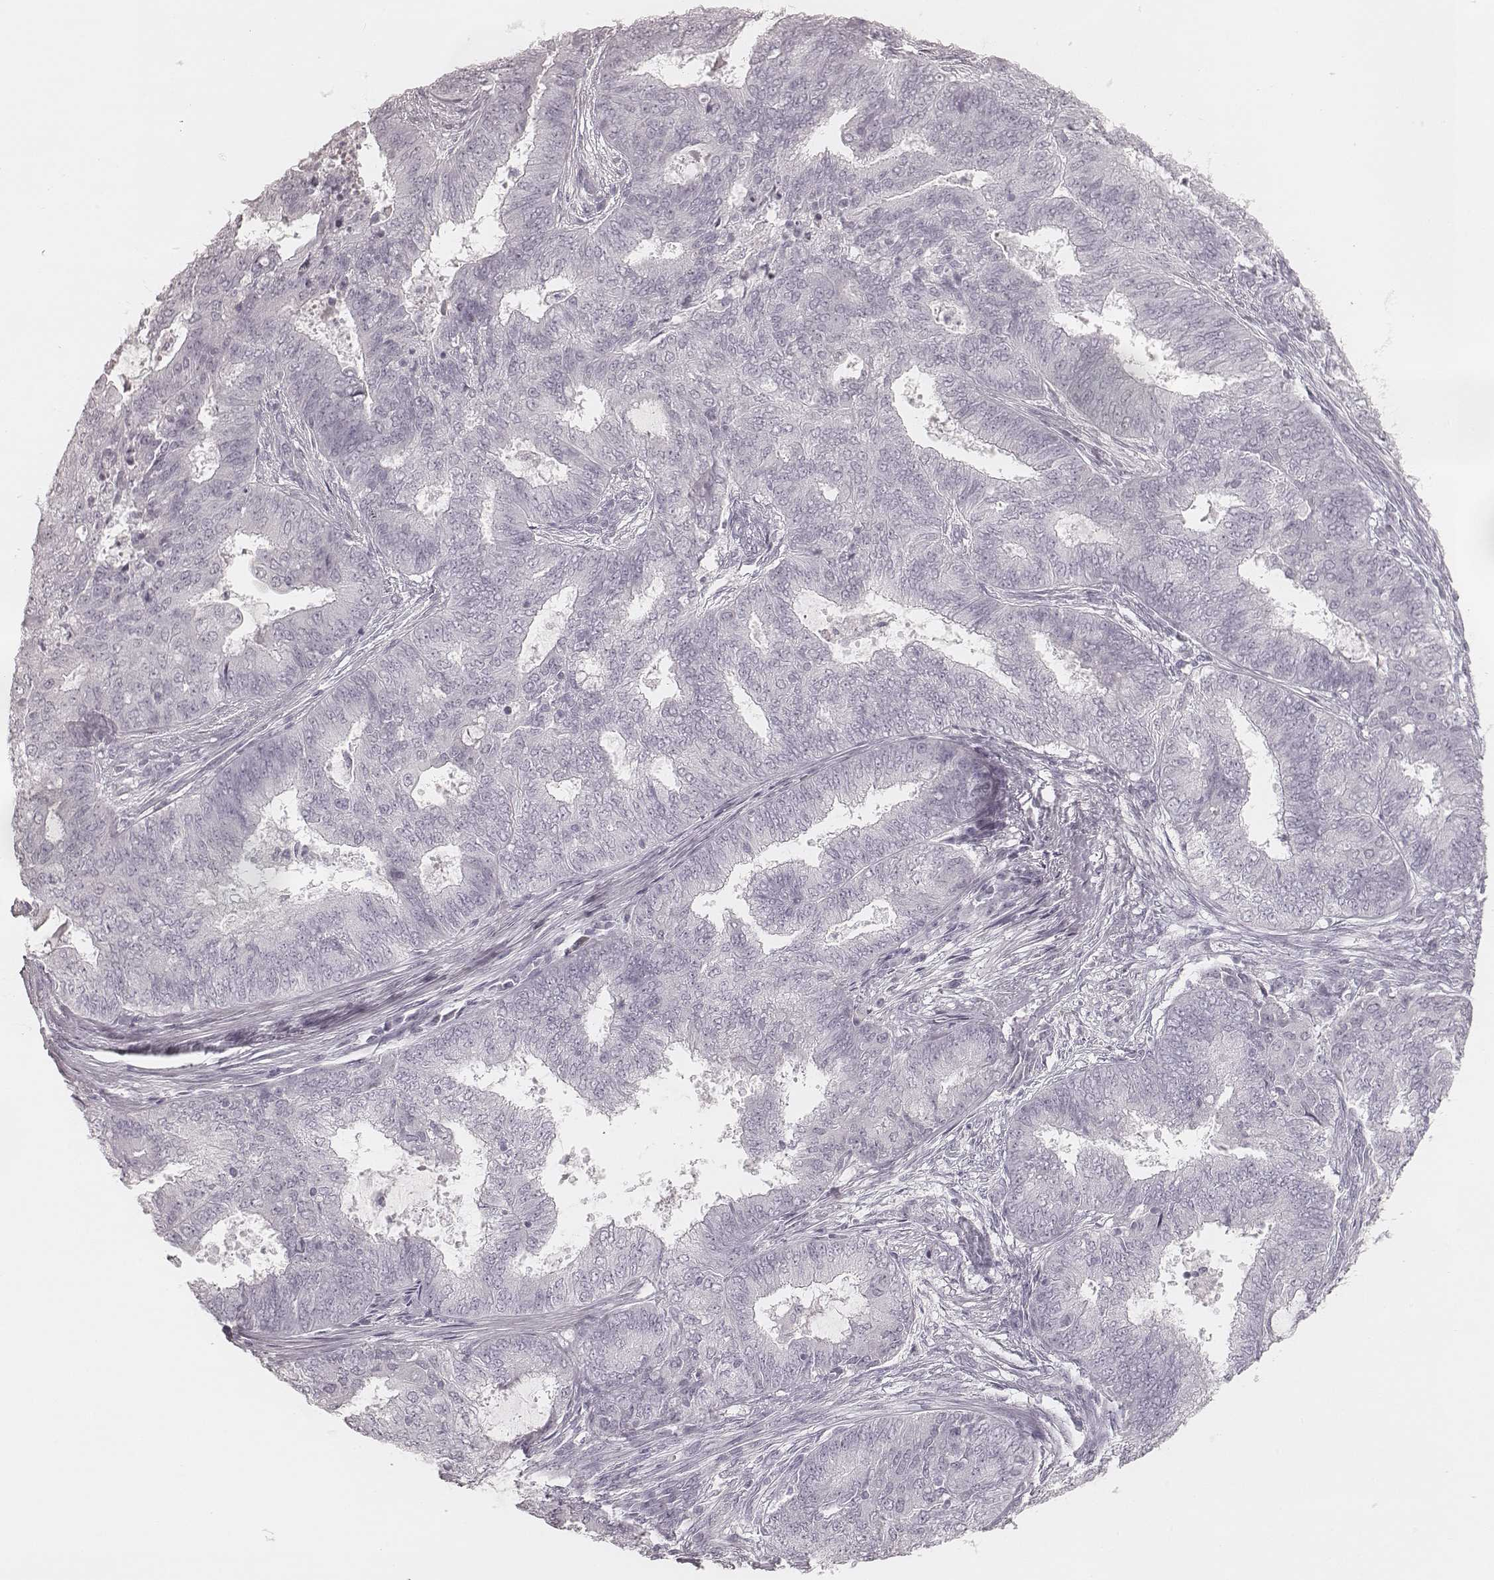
{"staining": {"intensity": "negative", "quantity": "none", "location": "none"}, "tissue": "endometrial cancer", "cell_type": "Tumor cells", "image_type": "cancer", "snomed": [{"axis": "morphology", "description": "Adenocarcinoma, NOS"}, {"axis": "topography", "description": "Endometrium"}], "caption": "Immunohistochemical staining of human endometrial cancer displays no significant staining in tumor cells.", "gene": "KRT31", "patient": {"sex": "female", "age": 62}}